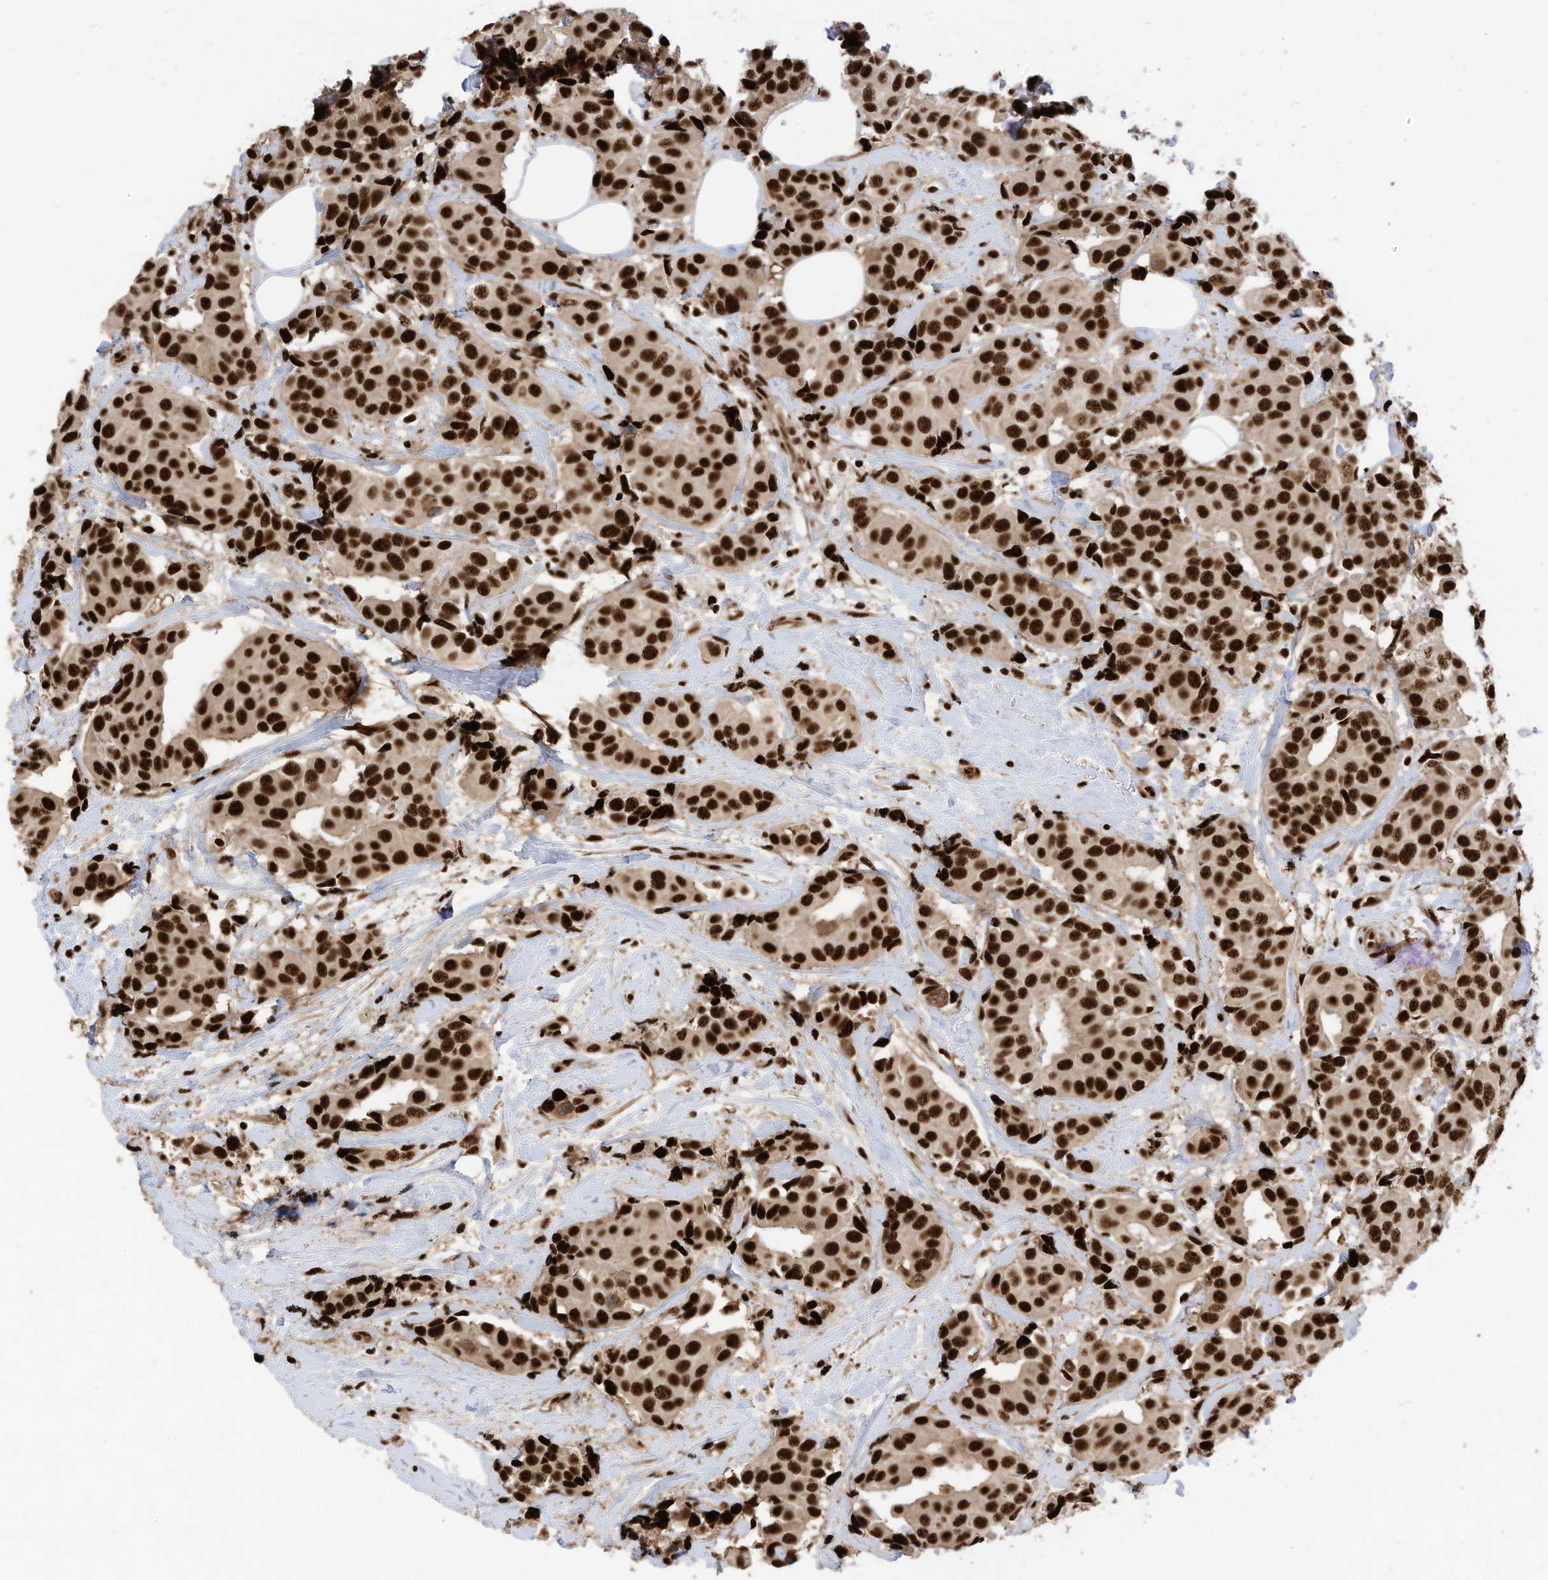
{"staining": {"intensity": "strong", "quantity": ">75%", "location": "nuclear"}, "tissue": "breast cancer", "cell_type": "Tumor cells", "image_type": "cancer", "snomed": [{"axis": "morphology", "description": "Normal tissue, NOS"}, {"axis": "morphology", "description": "Duct carcinoma"}, {"axis": "topography", "description": "Breast"}], "caption": "Strong nuclear staining for a protein is appreciated in approximately >75% of tumor cells of breast cancer using immunohistochemistry (IHC).", "gene": "SF3A3", "patient": {"sex": "female", "age": 39}}